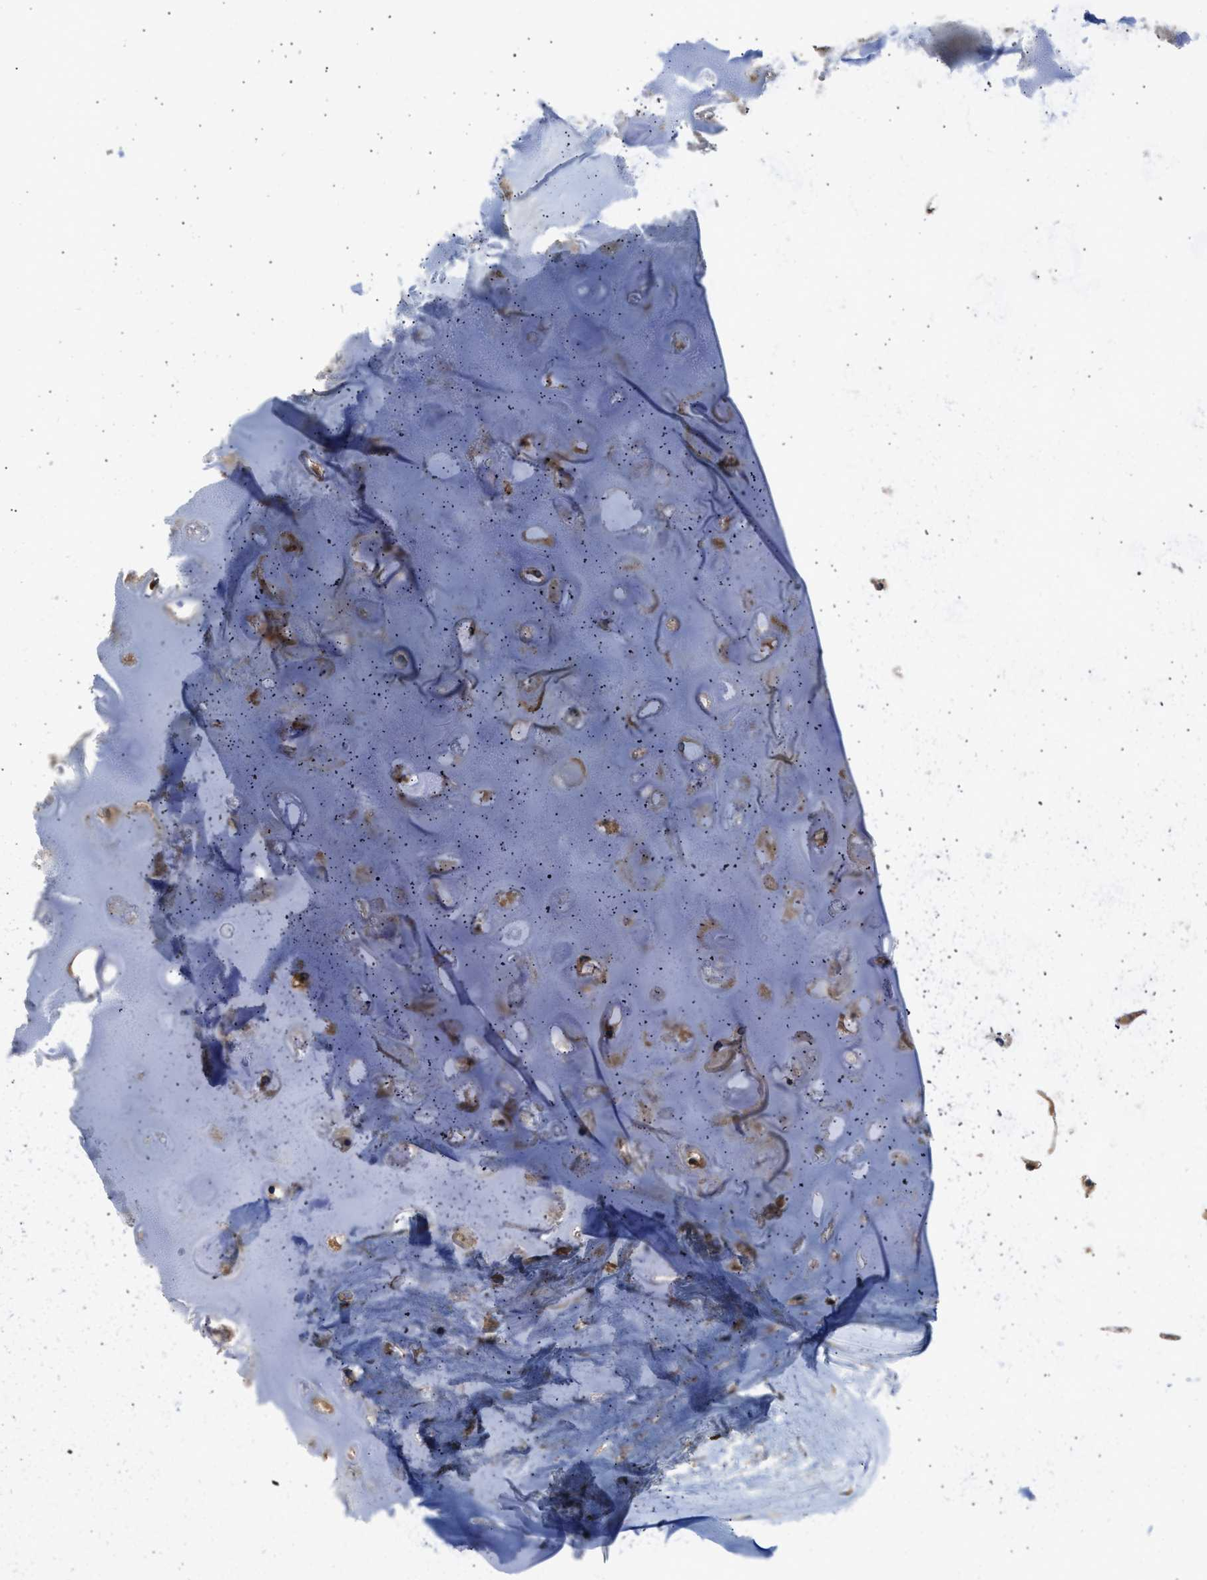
{"staining": {"intensity": "moderate", "quantity": "25%-75%", "location": "cytoplasmic/membranous"}, "tissue": "adipose tissue", "cell_type": "Adipocytes", "image_type": "normal", "snomed": [{"axis": "morphology", "description": "Normal tissue, NOS"}, {"axis": "topography", "description": "Cartilage tissue"}, {"axis": "topography", "description": "Bronchus"}], "caption": "Adipose tissue stained for a protein (brown) demonstrates moderate cytoplasmic/membranous positive staining in about 25%-75% of adipocytes.", "gene": "IL3RA", "patient": {"sex": "female", "age": 73}}